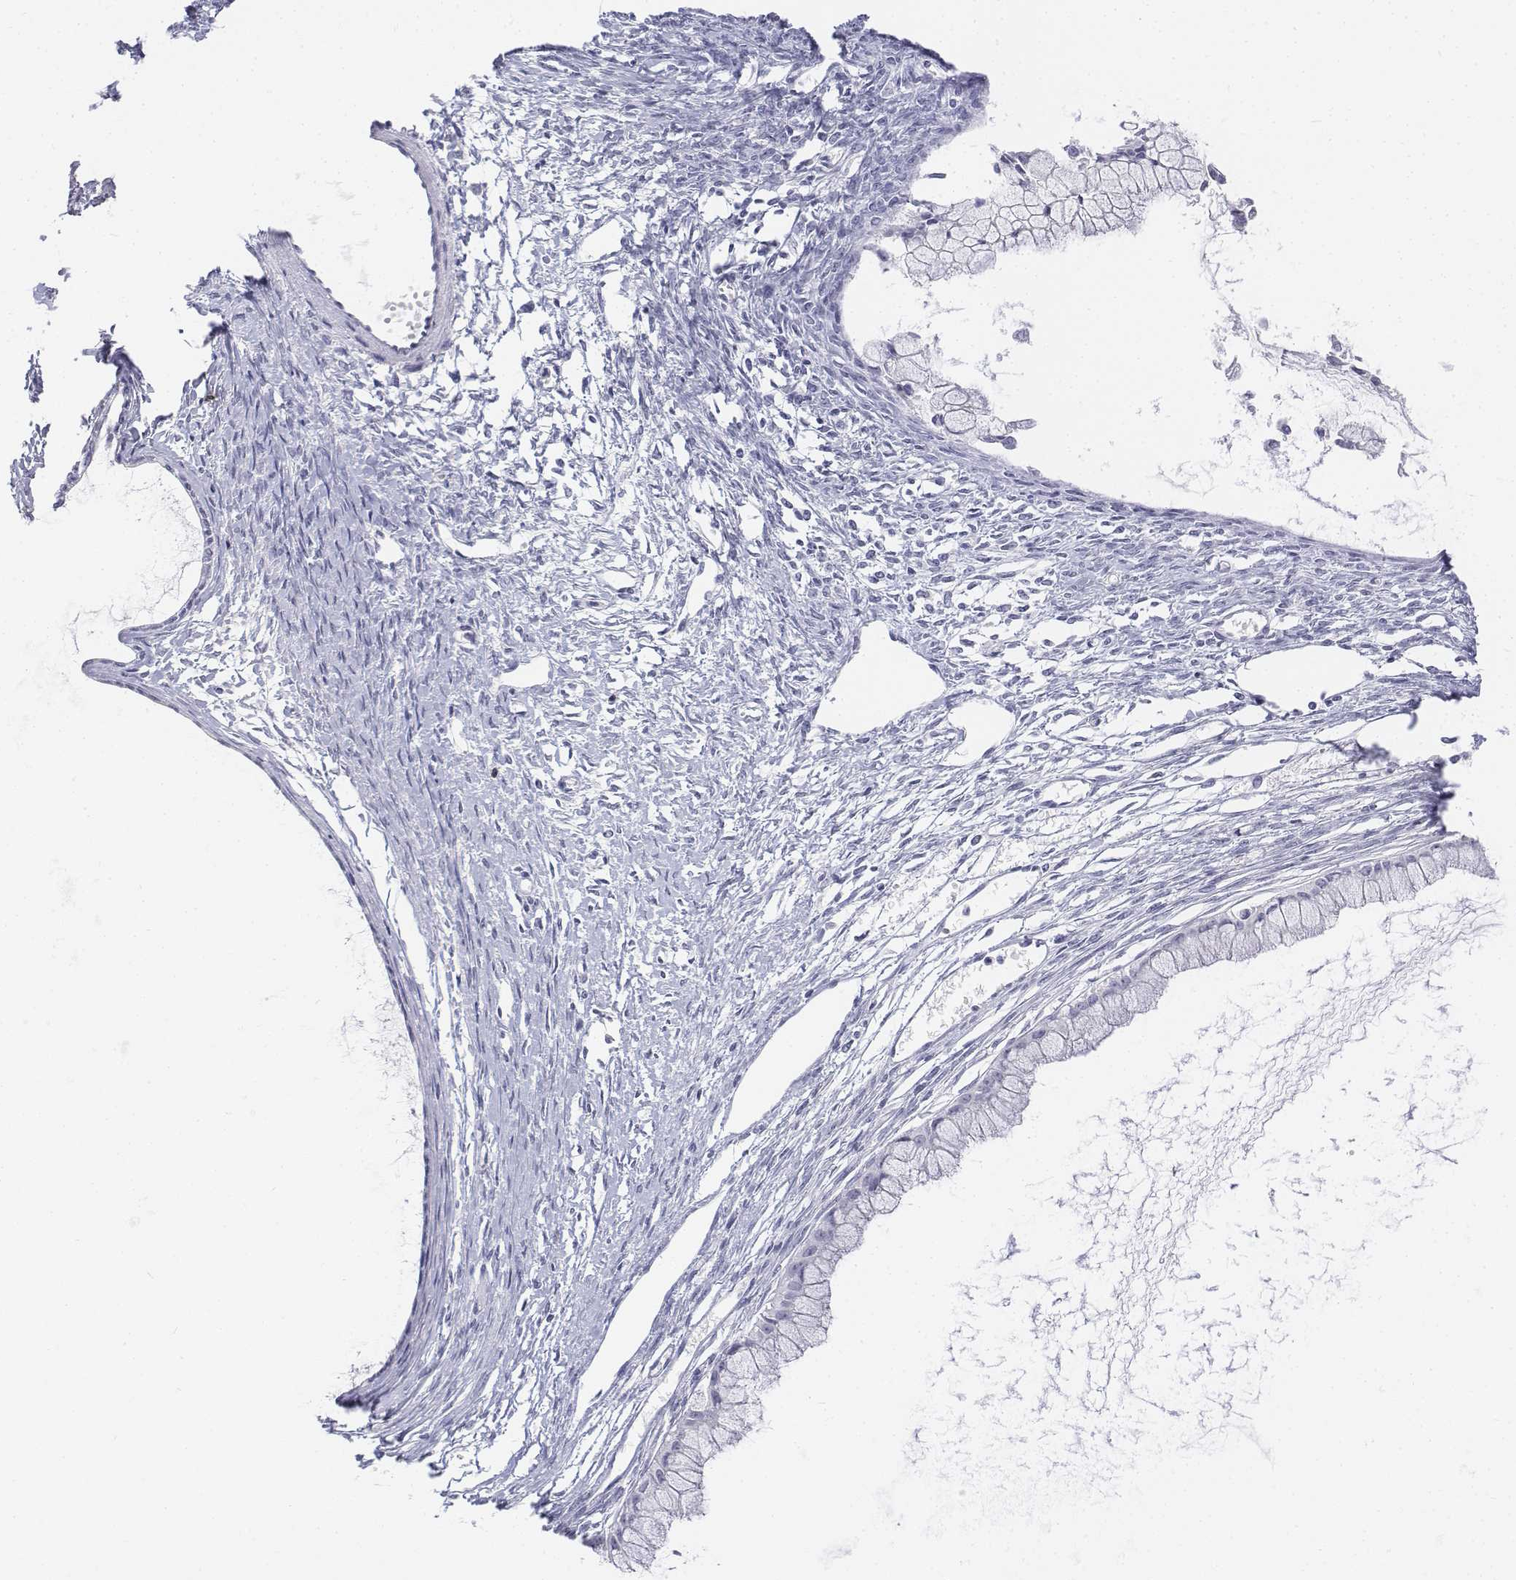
{"staining": {"intensity": "negative", "quantity": "none", "location": "none"}, "tissue": "ovarian cancer", "cell_type": "Tumor cells", "image_type": "cancer", "snomed": [{"axis": "morphology", "description": "Cystadenocarcinoma, mucinous, NOS"}, {"axis": "topography", "description": "Ovary"}], "caption": "DAB immunohistochemical staining of human mucinous cystadenocarcinoma (ovarian) displays no significant staining in tumor cells. (Brightfield microscopy of DAB immunohistochemistry at high magnification).", "gene": "CD3E", "patient": {"sex": "female", "age": 41}}